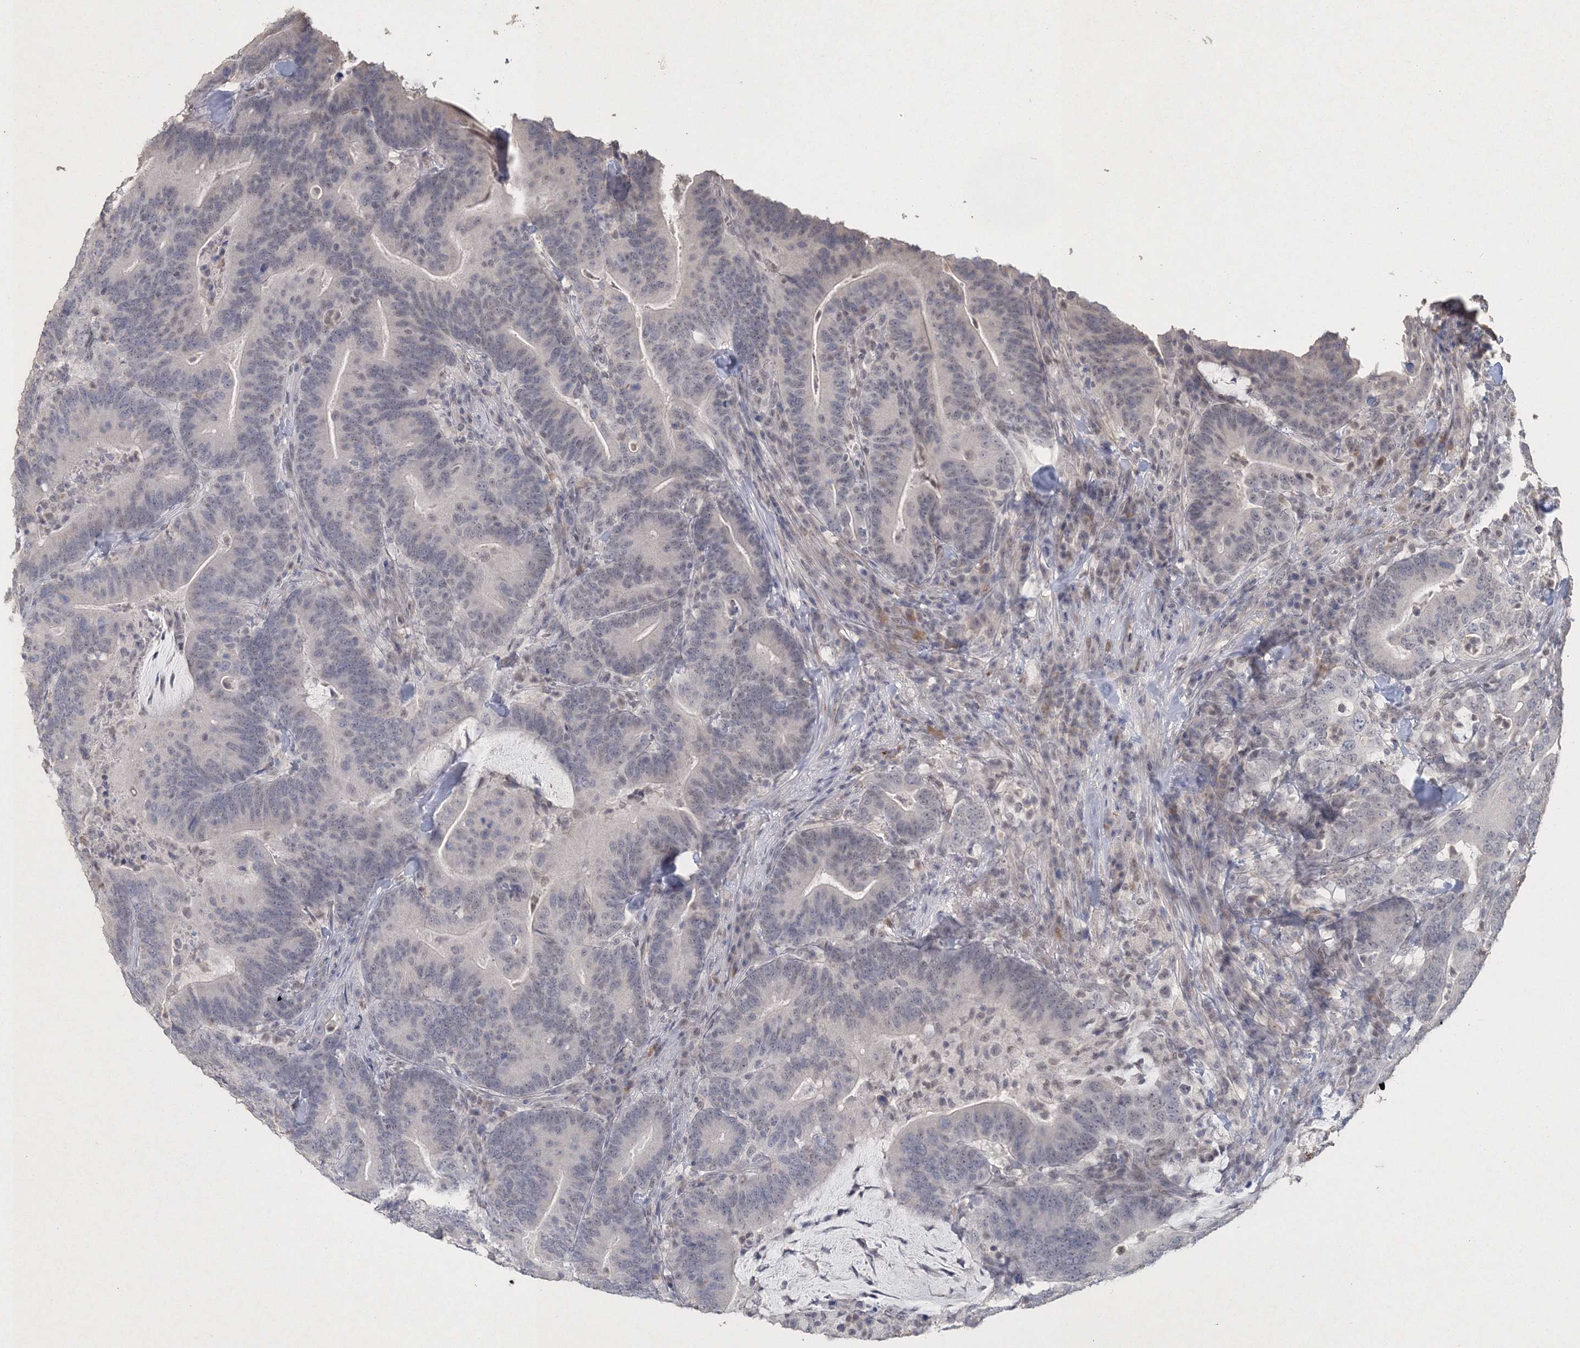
{"staining": {"intensity": "negative", "quantity": "none", "location": "none"}, "tissue": "colorectal cancer", "cell_type": "Tumor cells", "image_type": "cancer", "snomed": [{"axis": "morphology", "description": "Adenocarcinoma, NOS"}, {"axis": "topography", "description": "Colon"}], "caption": "The immunohistochemistry histopathology image has no significant staining in tumor cells of colorectal cancer (adenocarcinoma) tissue. (DAB (3,3'-diaminobenzidine) immunohistochemistry (IHC) with hematoxylin counter stain).", "gene": "UIMC1", "patient": {"sex": "female", "age": 66}}